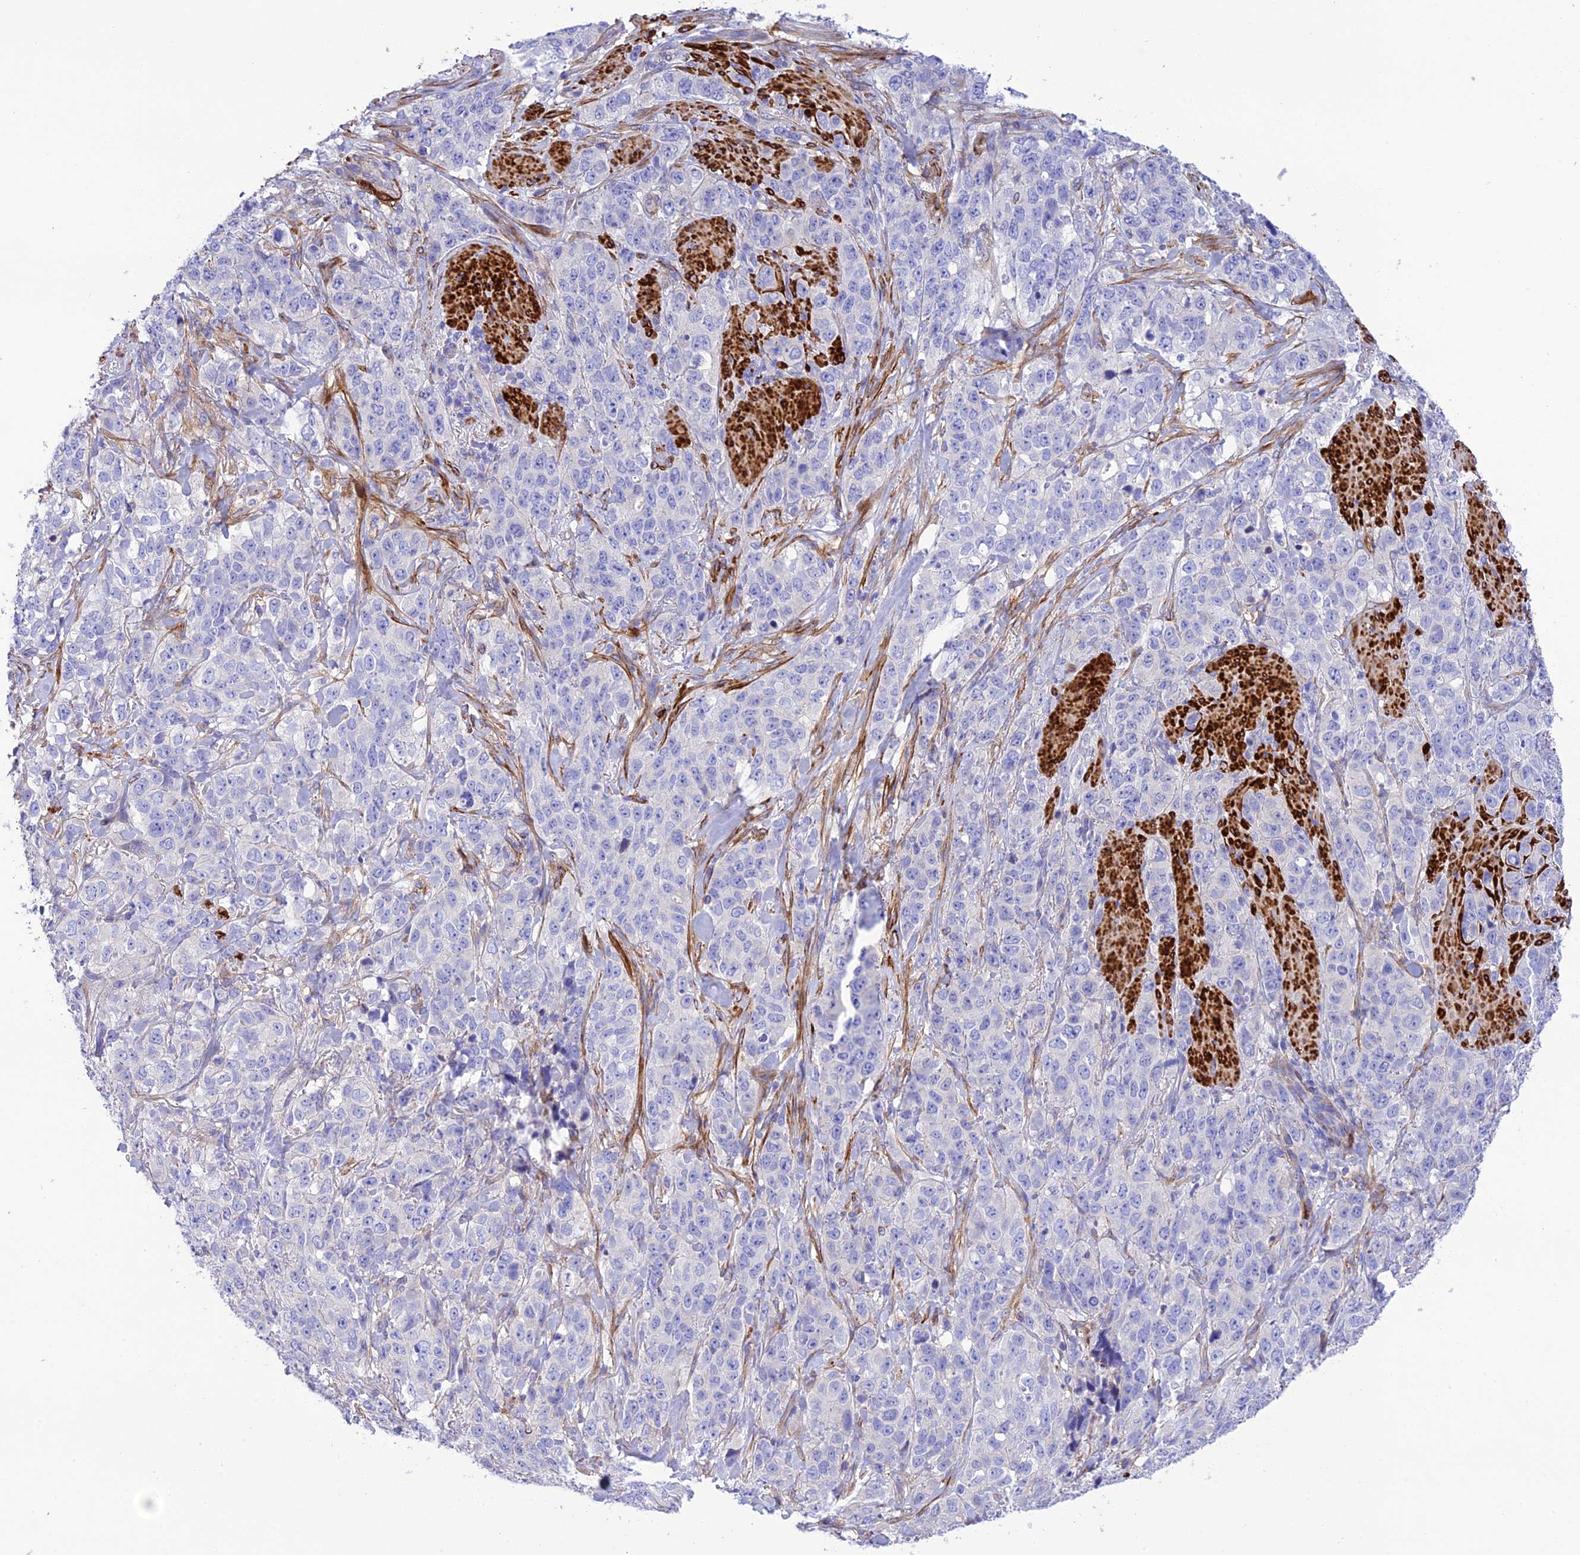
{"staining": {"intensity": "negative", "quantity": "none", "location": "none"}, "tissue": "stomach cancer", "cell_type": "Tumor cells", "image_type": "cancer", "snomed": [{"axis": "morphology", "description": "Adenocarcinoma, NOS"}, {"axis": "topography", "description": "Stomach"}], "caption": "Protein analysis of stomach cancer (adenocarcinoma) displays no significant staining in tumor cells. Brightfield microscopy of IHC stained with DAB (brown) and hematoxylin (blue), captured at high magnification.", "gene": "FRA10AC1", "patient": {"sex": "male", "age": 48}}